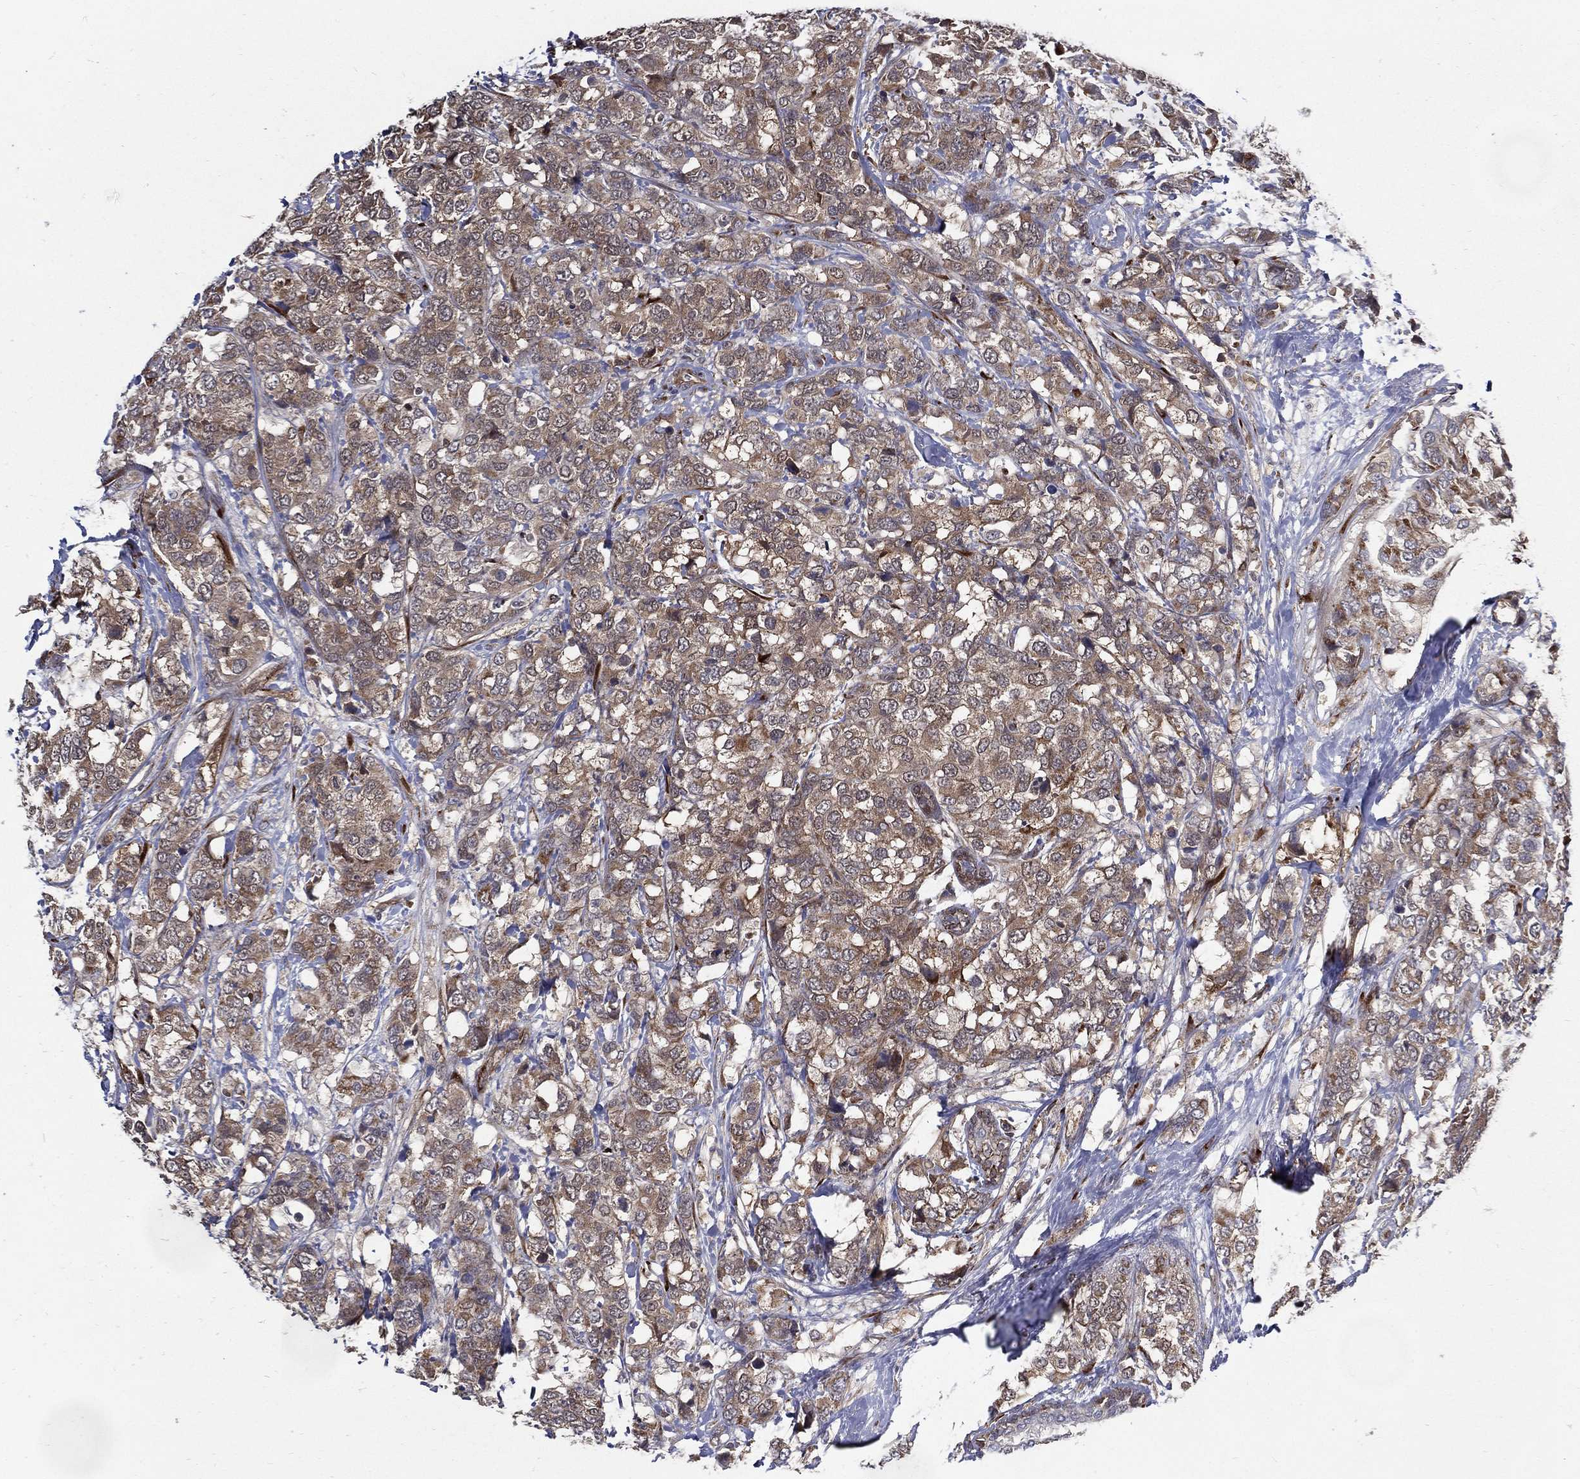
{"staining": {"intensity": "moderate", "quantity": "25%-75%", "location": "cytoplasmic/membranous"}, "tissue": "breast cancer", "cell_type": "Tumor cells", "image_type": "cancer", "snomed": [{"axis": "morphology", "description": "Lobular carcinoma"}, {"axis": "topography", "description": "Breast"}], "caption": "Lobular carcinoma (breast) was stained to show a protein in brown. There is medium levels of moderate cytoplasmic/membranous positivity in approximately 25%-75% of tumor cells.", "gene": "ARHGAP11A", "patient": {"sex": "female", "age": 59}}